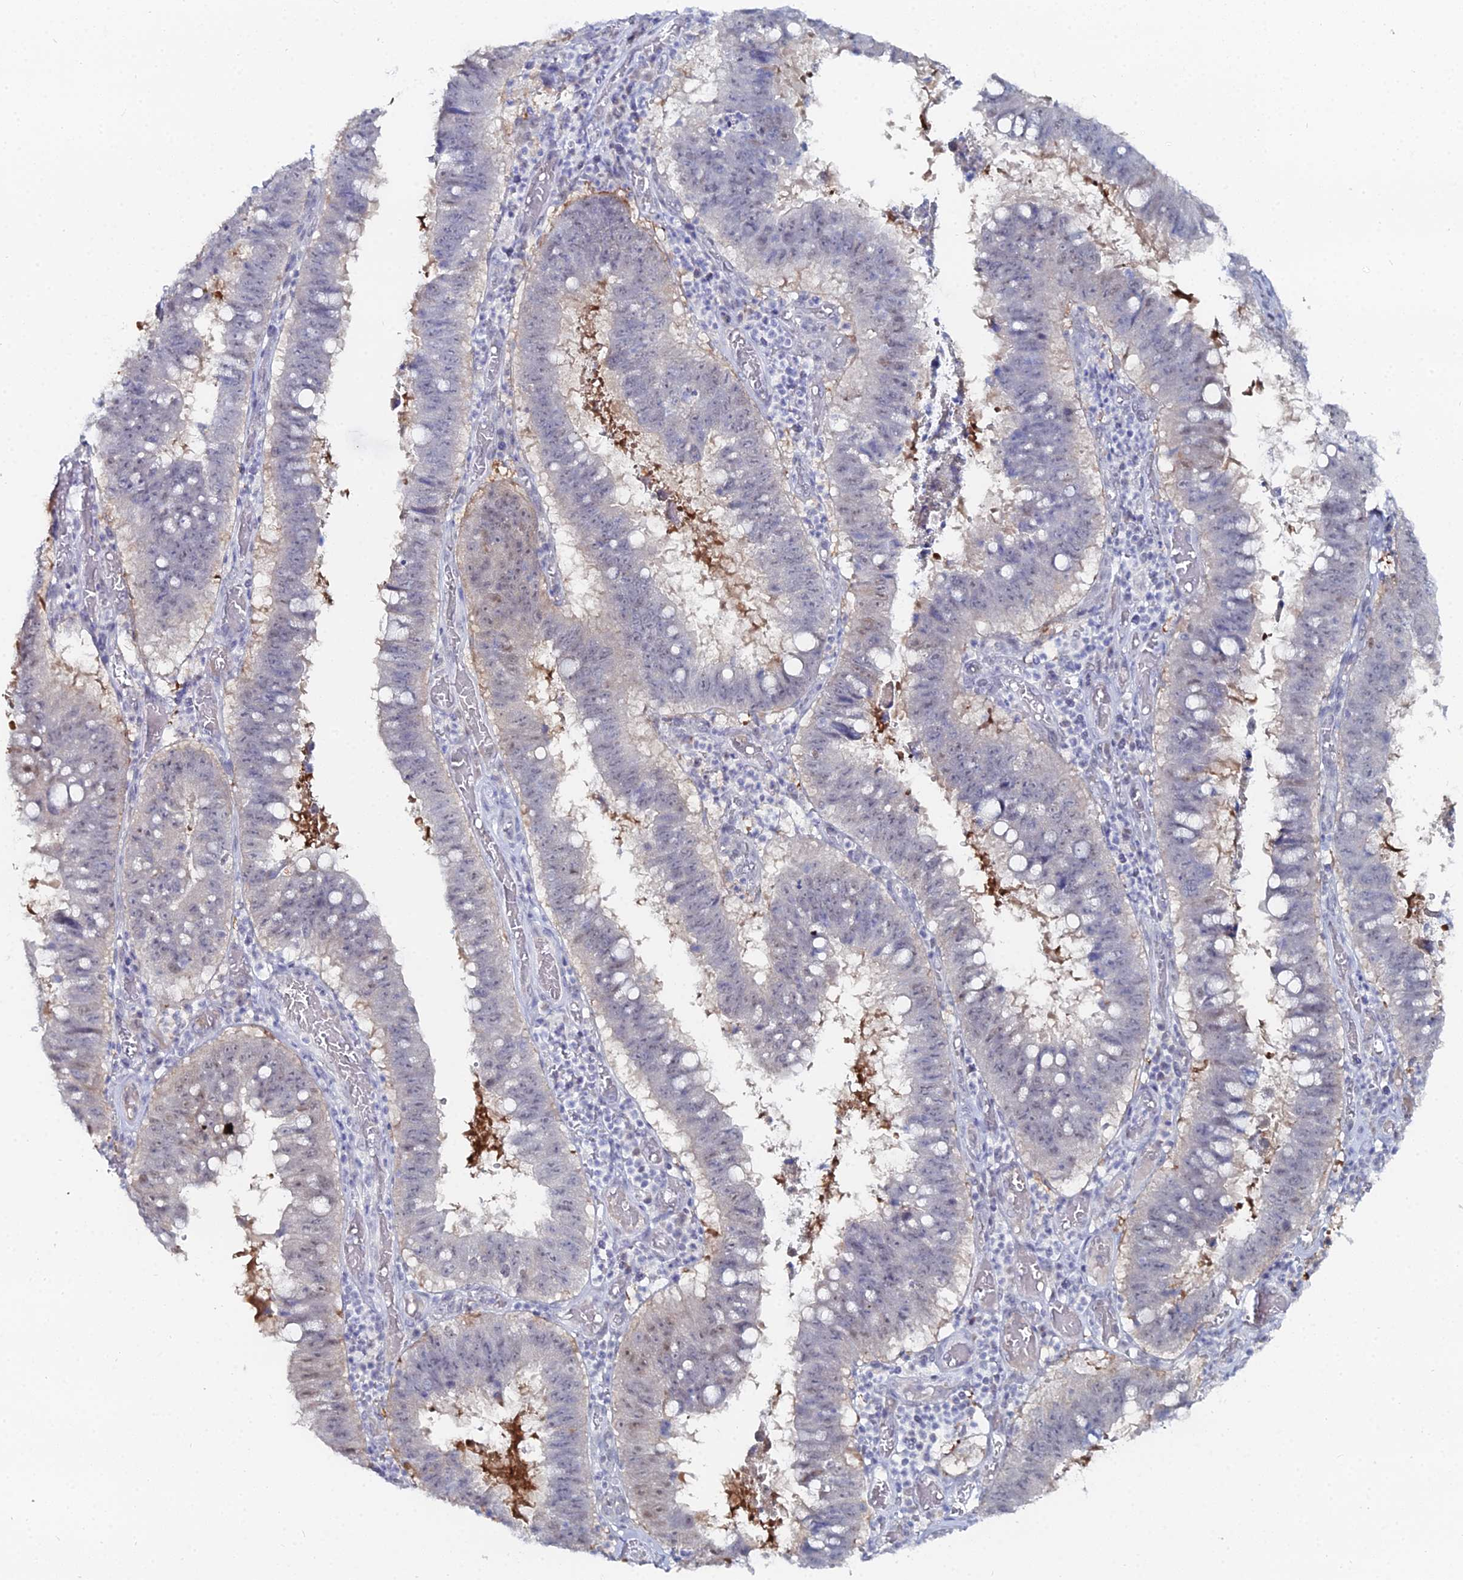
{"staining": {"intensity": "weak", "quantity": "<25%", "location": "nuclear"}, "tissue": "stomach cancer", "cell_type": "Tumor cells", "image_type": "cancer", "snomed": [{"axis": "morphology", "description": "Adenocarcinoma, NOS"}, {"axis": "topography", "description": "Stomach"}], "caption": "The micrograph reveals no staining of tumor cells in adenocarcinoma (stomach). (Brightfield microscopy of DAB (3,3'-diaminobenzidine) IHC at high magnification).", "gene": "THAP4", "patient": {"sex": "male", "age": 59}}